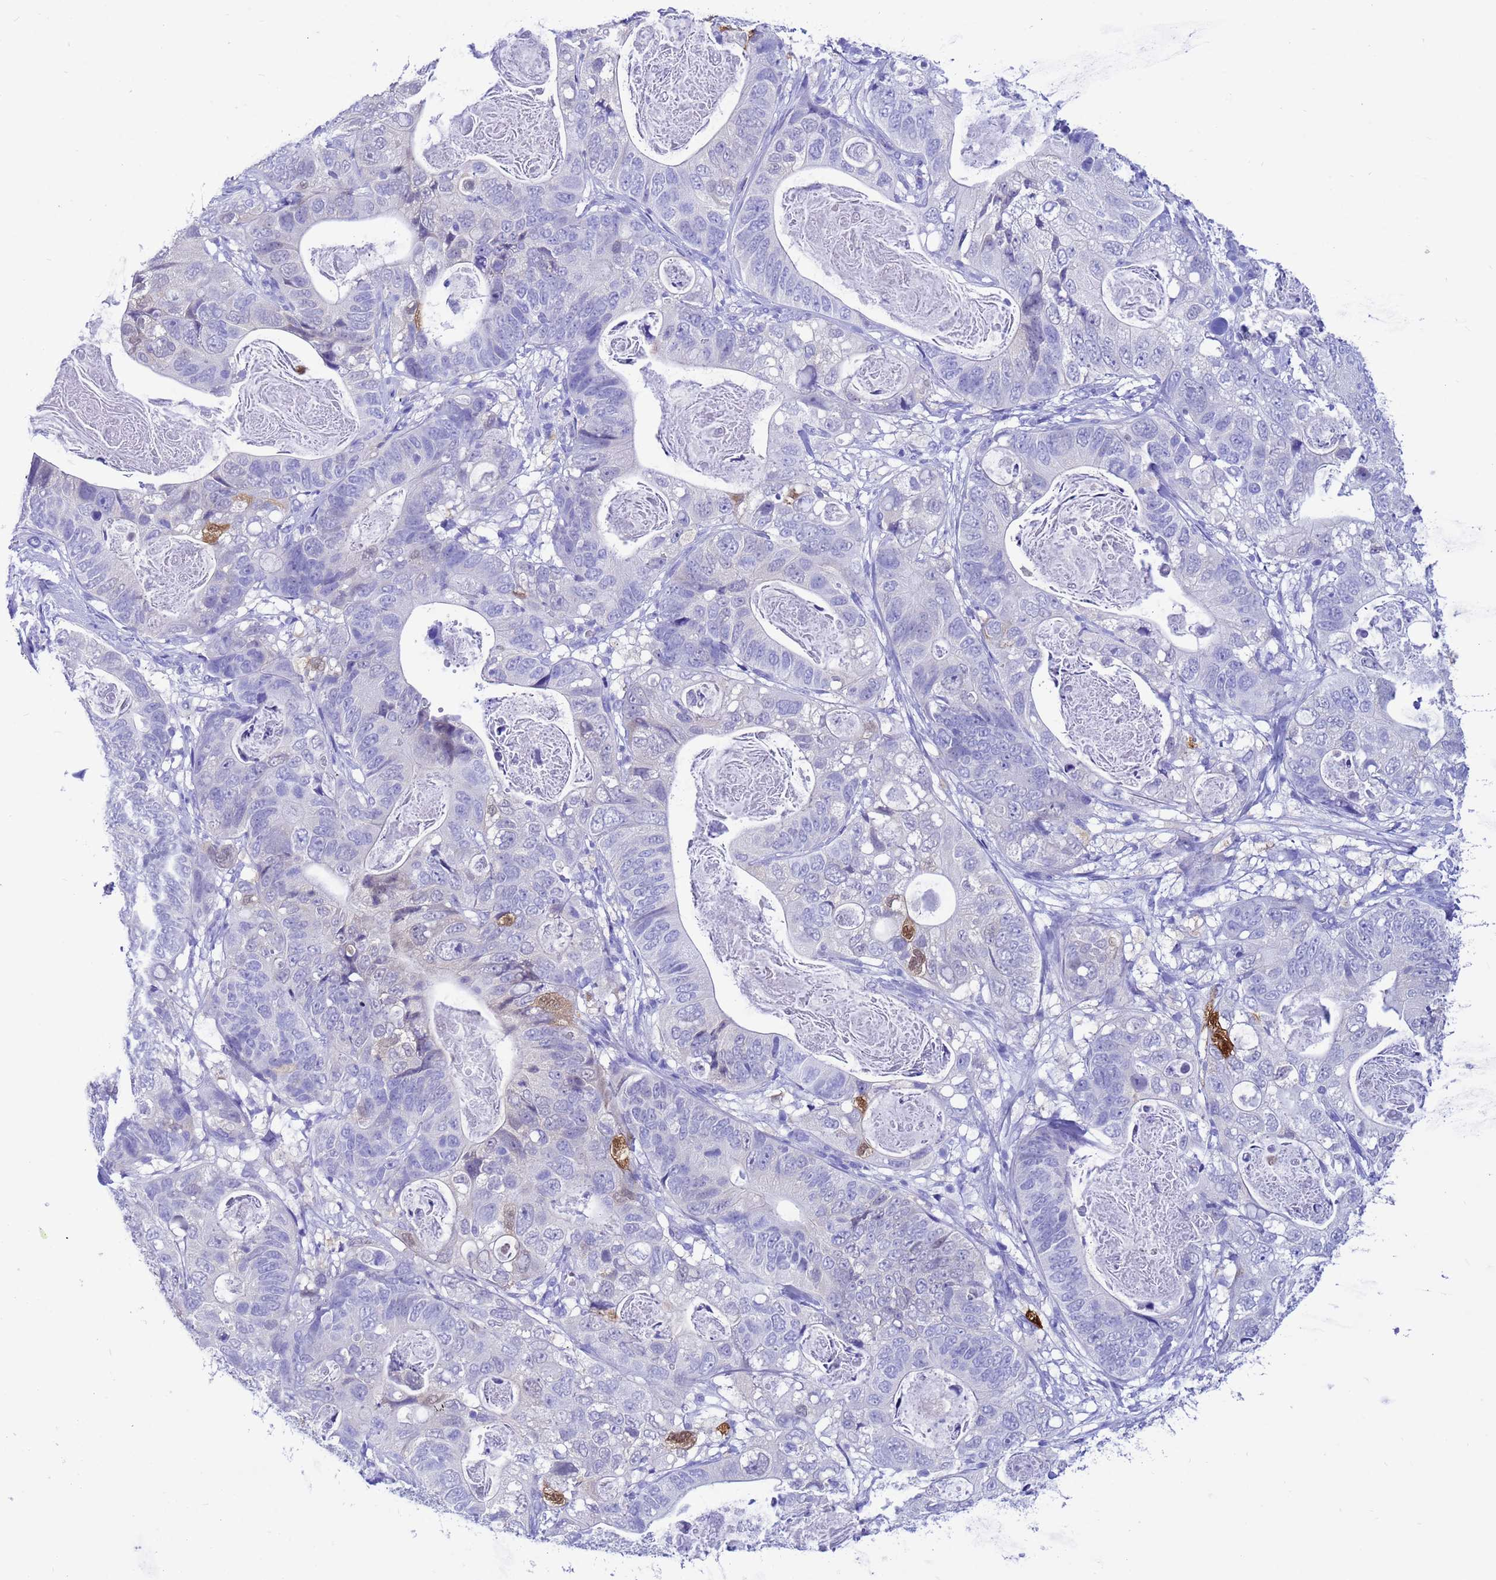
{"staining": {"intensity": "negative", "quantity": "none", "location": "none"}, "tissue": "stomach cancer", "cell_type": "Tumor cells", "image_type": "cancer", "snomed": [{"axis": "morphology", "description": "Normal tissue, NOS"}, {"axis": "morphology", "description": "Adenocarcinoma, NOS"}, {"axis": "topography", "description": "Stomach"}], "caption": "Tumor cells are negative for protein expression in human adenocarcinoma (stomach). (Brightfield microscopy of DAB immunohistochemistry (IHC) at high magnification).", "gene": "AKR1C2", "patient": {"sex": "female", "age": 89}}